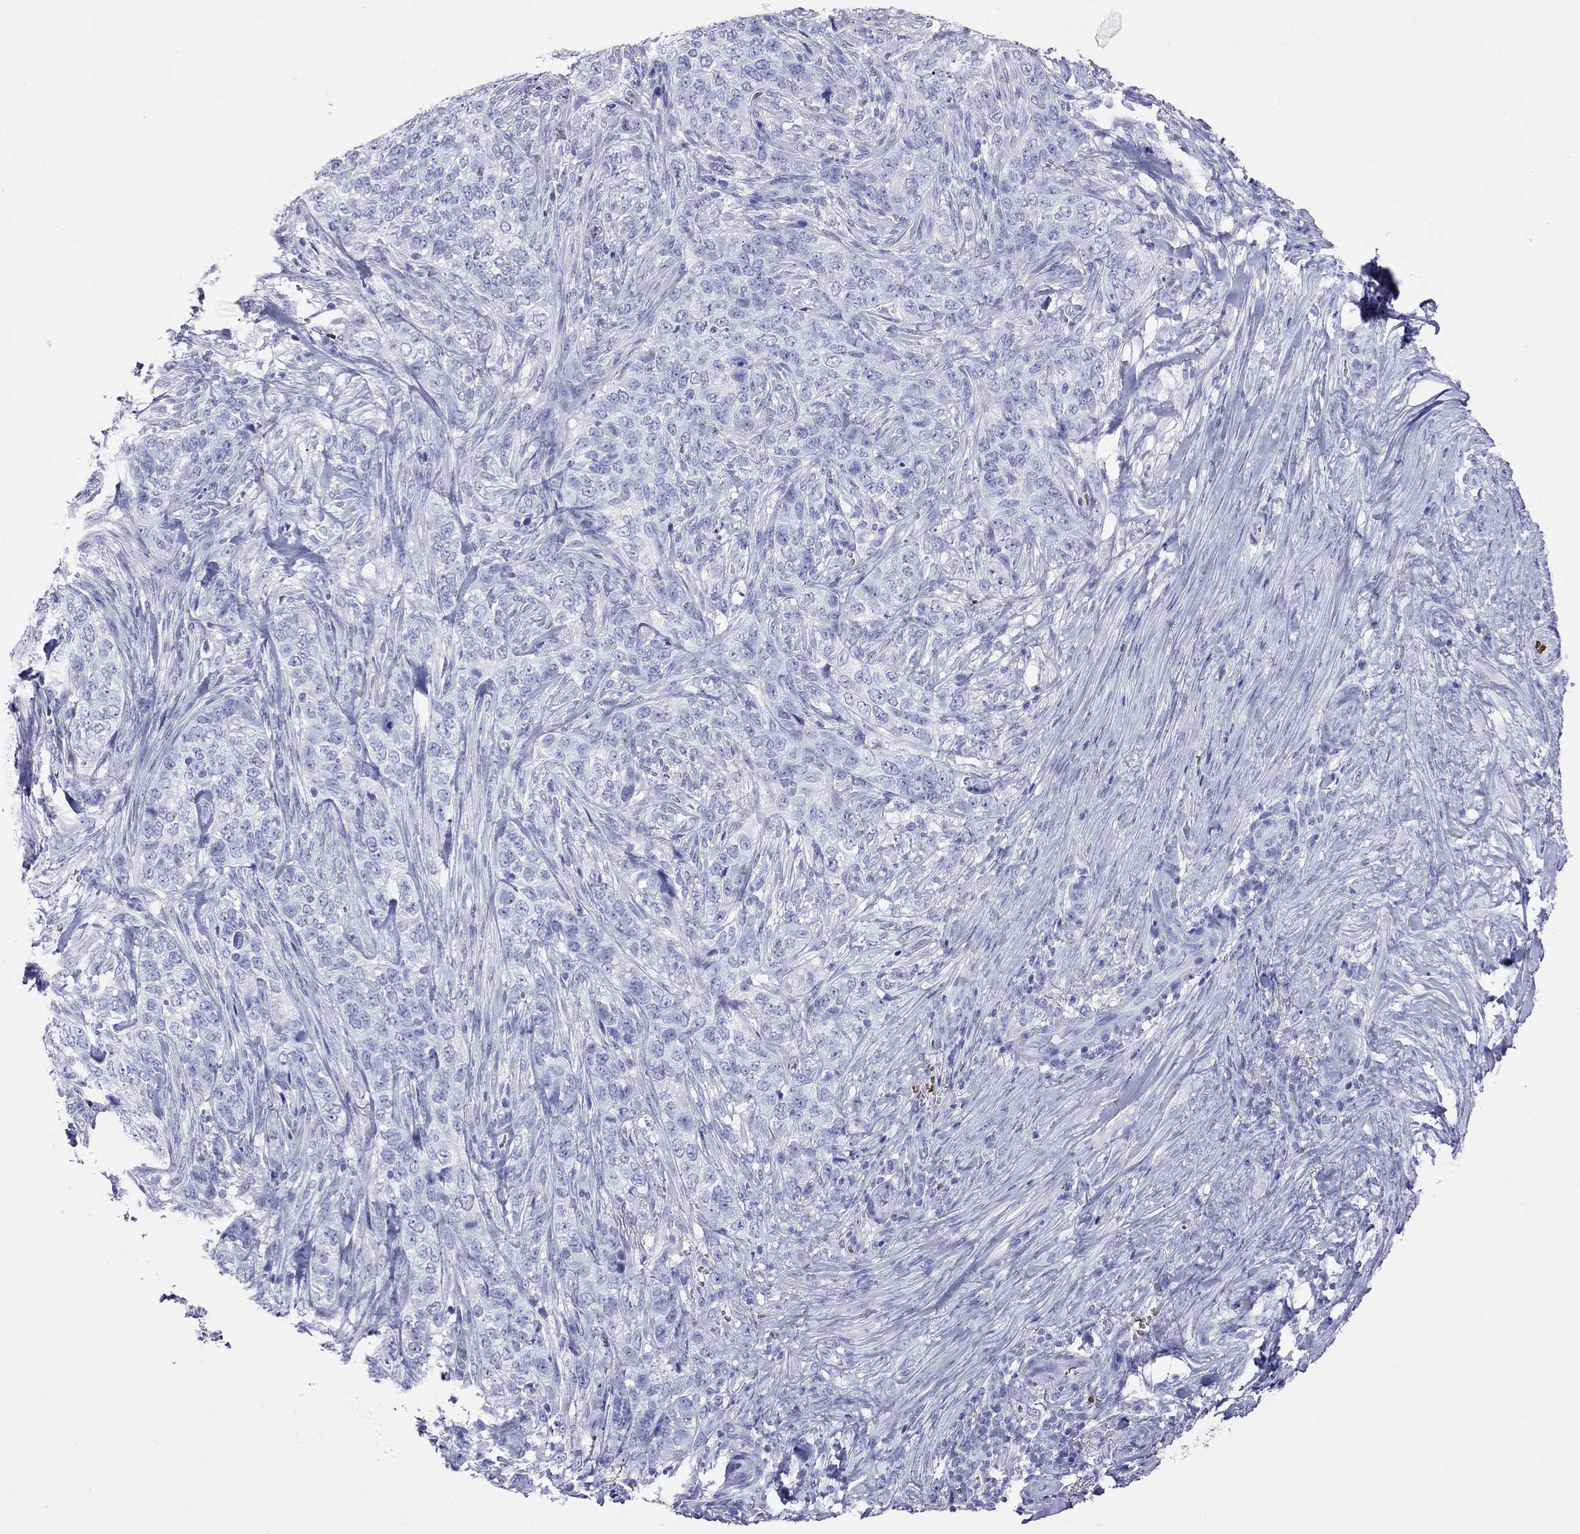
{"staining": {"intensity": "negative", "quantity": "none", "location": "none"}, "tissue": "skin cancer", "cell_type": "Tumor cells", "image_type": "cancer", "snomed": [{"axis": "morphology", "description": "Basal cell carcinoma"}, {"axis": "topography", "description": "Skin"}], "caption": "Tumor cells show no significant staining in skin basal cell carcinoma. Brightfield microscopy of immunohistochemistry (IHC) stained with DAB (brown) and hematoxylin (blue), captured at high magnification.", "gene": "PTPRN", "patient": {"sex": "female", "age": 69}}